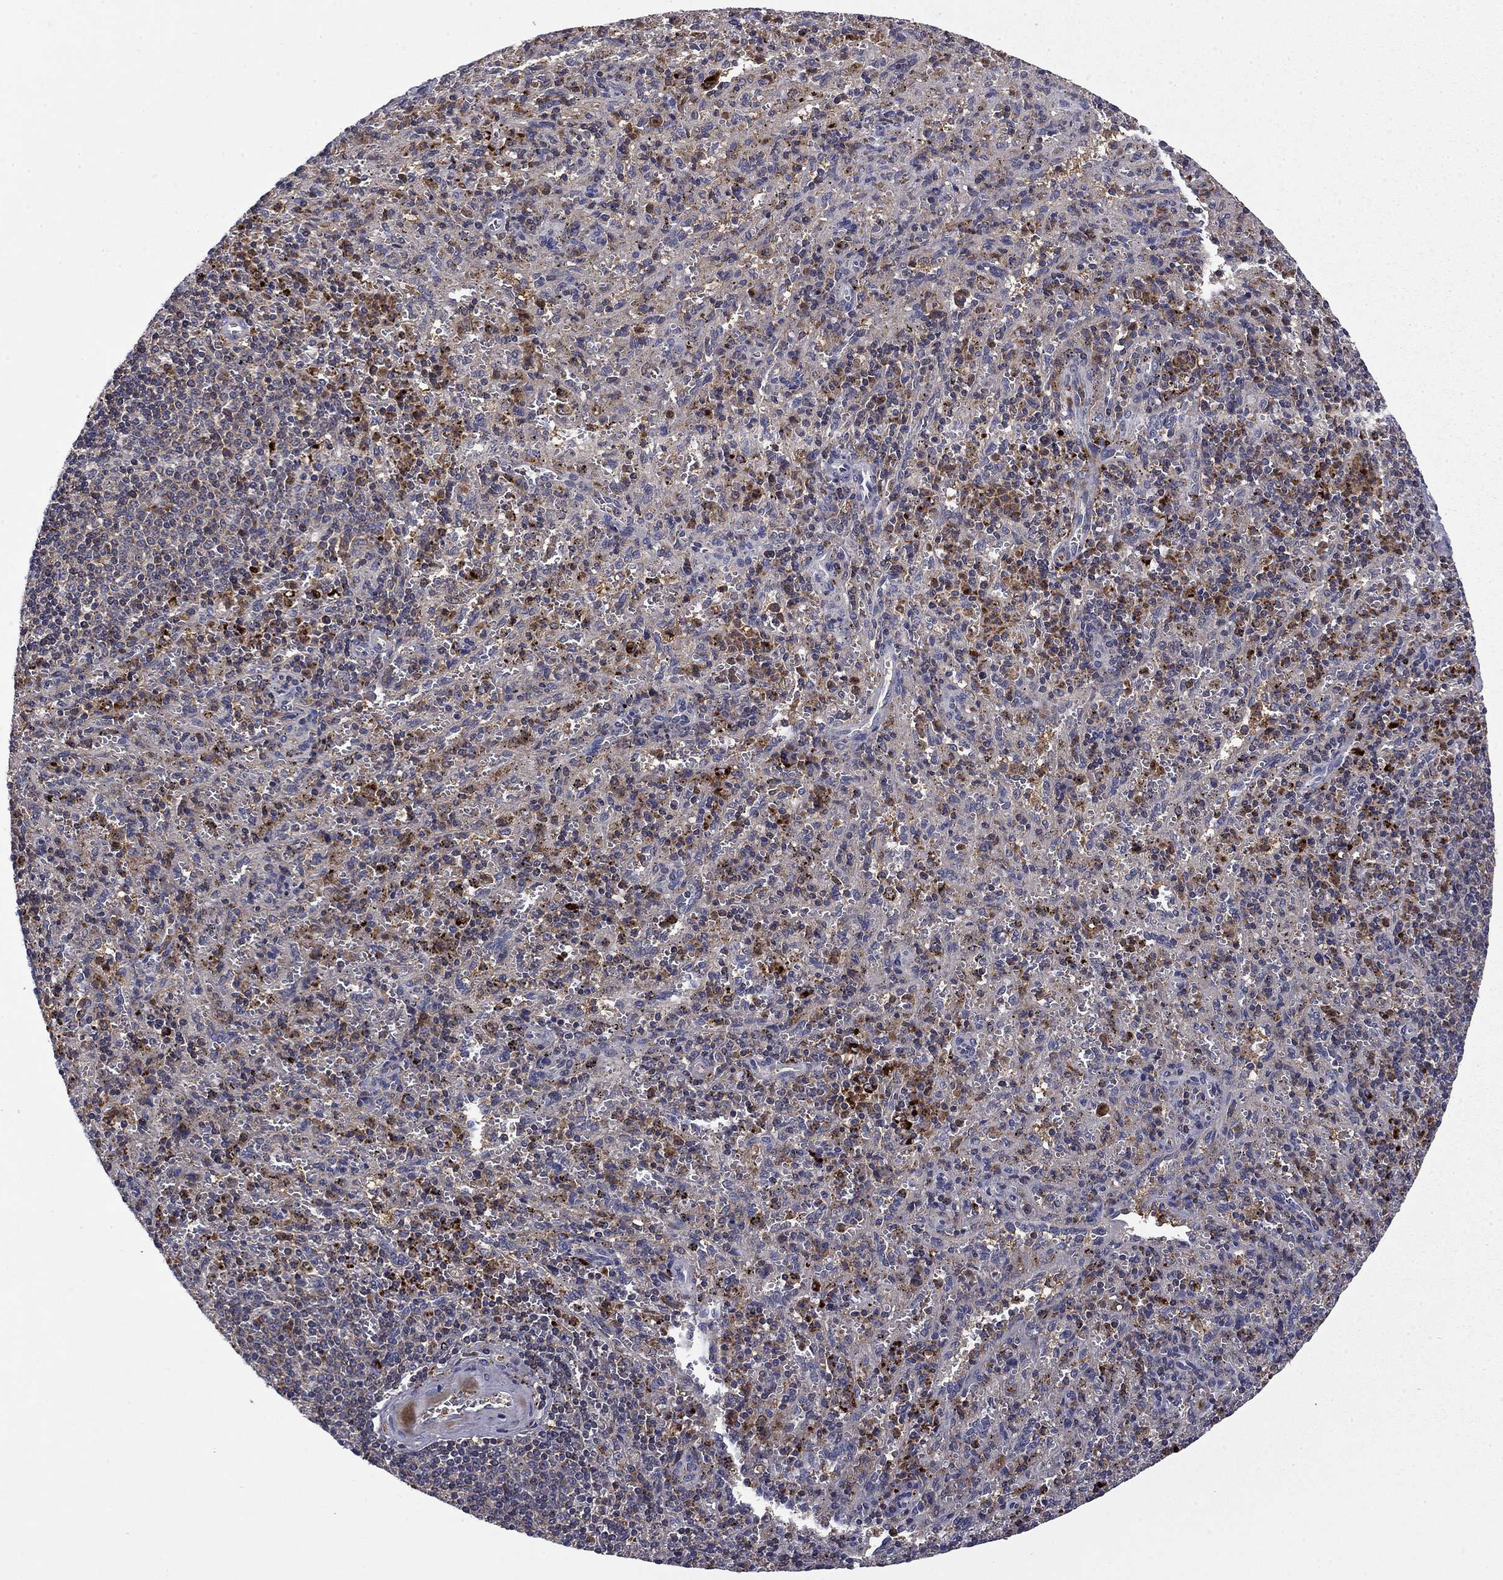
{"staining": {"intensity": "moderate", "quantity": "25%-75%", "location": "cytoplasmic/membranous"}, "tissue": "spleen", "cell_type": "Cells in red pulp", "image_type": "normal", "snomed": [{"axis": "morphology", "description": "Normal tissue, NOS"}, {"axis": "topography", "description": "Spleen"}], "caption": "High-magnification brightfield microscopy of unremarkable spleen stained with DAB (3,3'-diaminobenzidine) (brown) and counterstained with hematoxylin (blue). cells in red pulp exhibit moderate cytoplasmic/membranous expression is present in about25%-75% of cells. (DAB IHC, brown staining for protein, blue staining for nuclei).", "gene": "CEACAM7", "patient": {"sex": "male", "age": 57}}